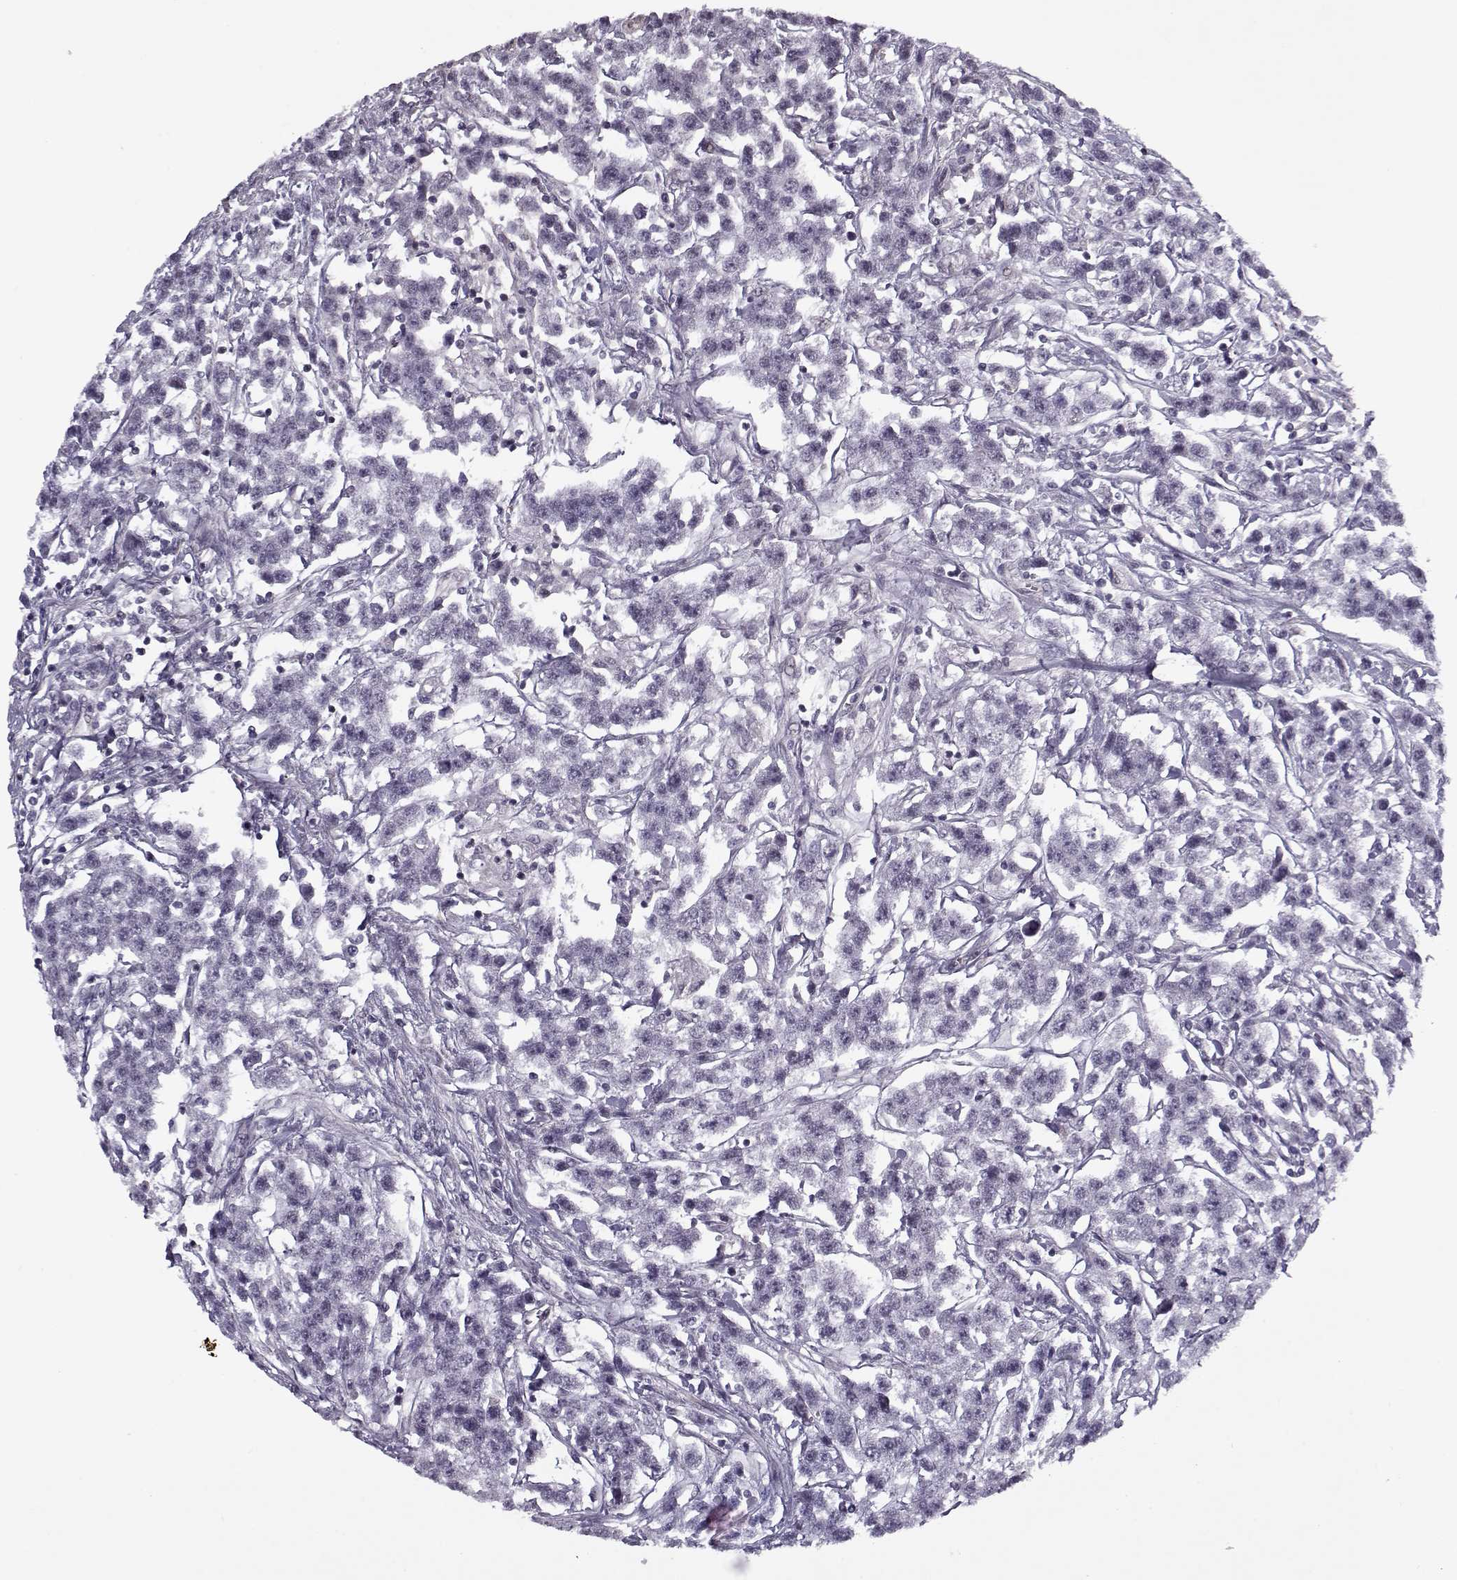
{"staining": {"intensity": "negative", "quantity": "none", "location": "none"}, "tissue": "testis cancer", "cell_type": "Tumor cells", "image_type": "cancer", "snomed": [{"axis": "morphology", "description": "Seminoma, NOS"}, {"axis": "topography", "description": "Testis"}], "caption": "Histopathology image shows no protein expression in tumor cells of seminoma (testis) tissue. (DAB (3,3'-diaminobenzidine) immunohistochemistry, high magnification).", "gene": "KRT9", "patient": {"sex": "male", "age": 59}}